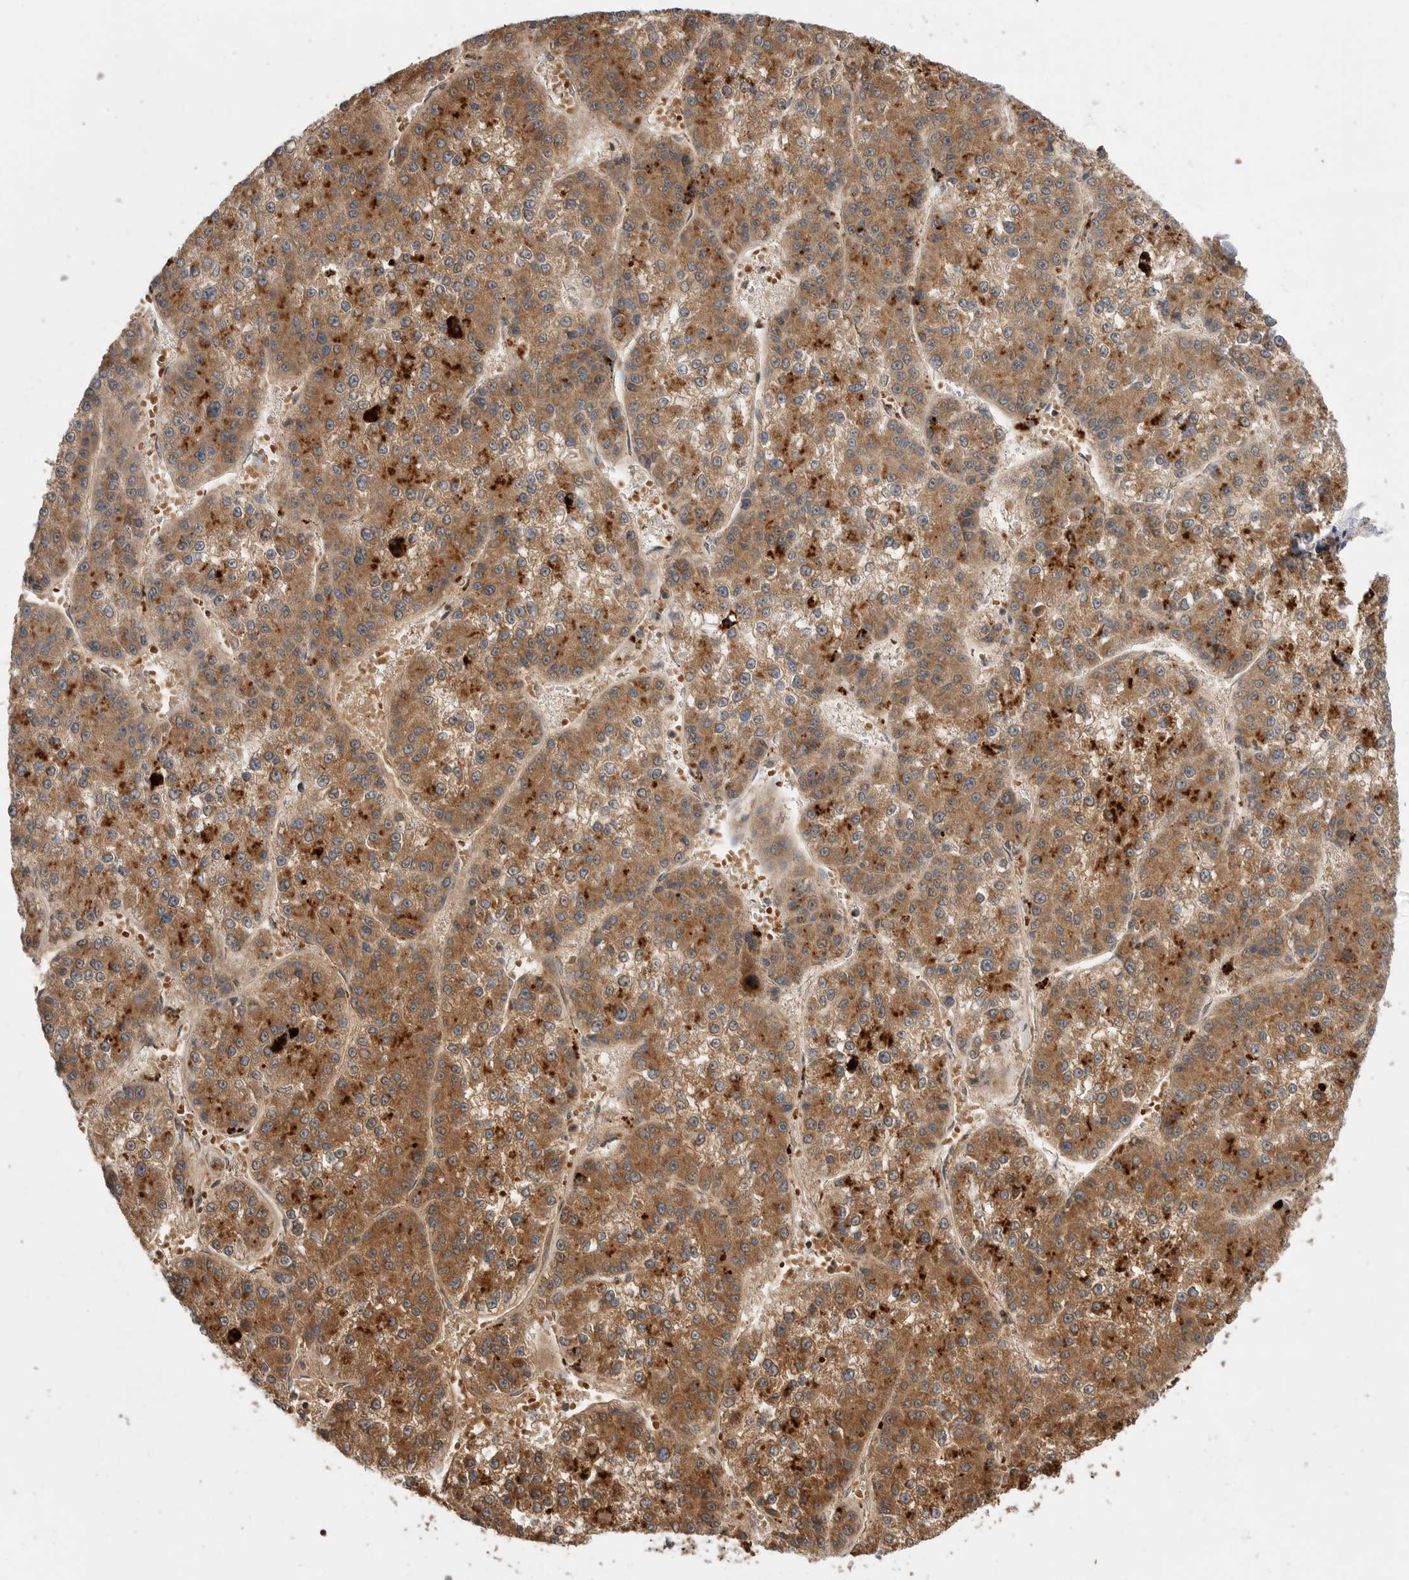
{"staining": {"intensity": "moderate", "quantity": ">75%", "location": "cytoplasmic/membranous"}, "tissue": "liver cancer", "cell_type": "Tumor cells", "image_type": "cancer", "snomed": [{"axis": "morphology", "description": "Carcinoma, Hepatocellular, NOS"}, {"axis": "topography", "description": "Liver"}], "caption": "Tumor cells reveal medium levels of moderate cytoplasmic/membranous staining in about >75% of cells in liver cancer (hepatocellular carcinoma).", "gene": "GALNS", "patient": {"sex": "female", "age": 73}}